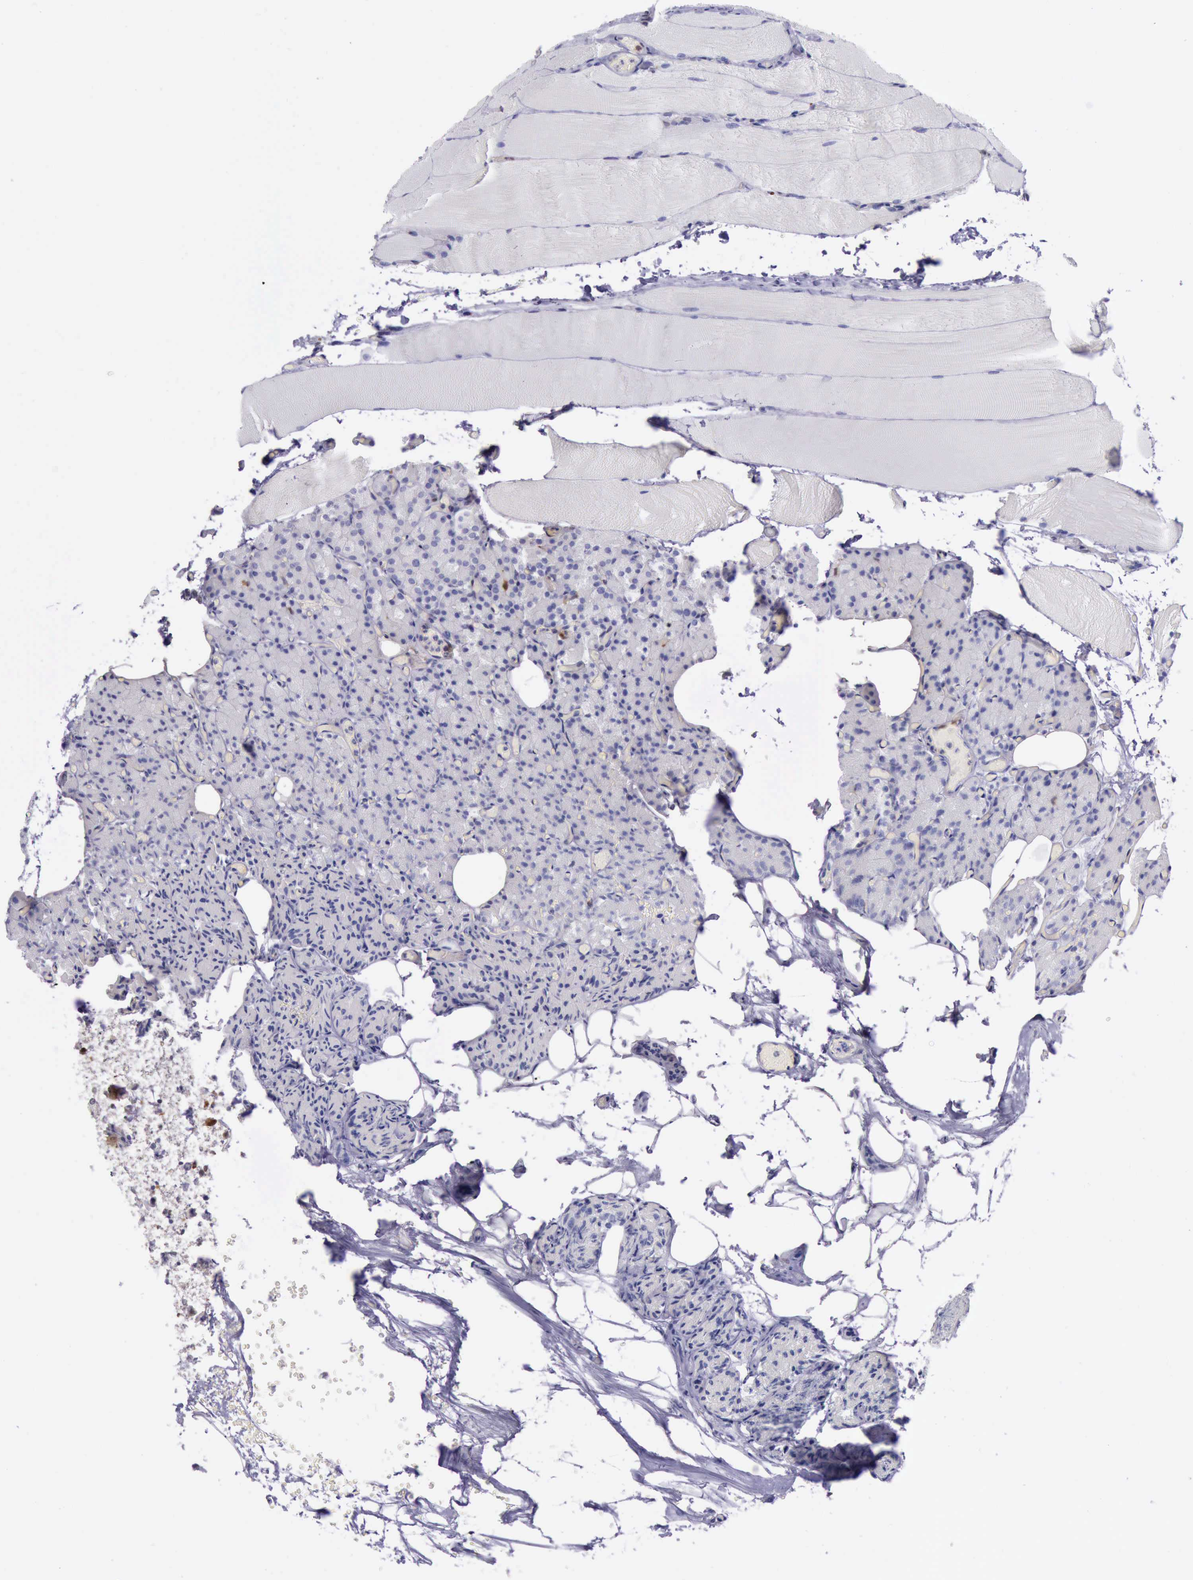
{"staining": {"intensity": "weak", "quantity": "<25%", "location": "cytoplasmic/membranous"}, "tissue": "parathyroid gland", "cell_type": "Glandular cells", "image_type": "normal", "snomed": [{"axis": "morphology", "description": "Normal tissue, NOS"}, {"axis": "topography", "description": "Skeletal muscle"}, {"axis": "topography", "description": "Parathyroid gland"}], "caption": "This is an immunohistochemistry (IHC) image of normal parathyroid gland. There is no staining in glandular cells.", "gene": "TYMP", "patient": {"sex": "female", "age": 37}}